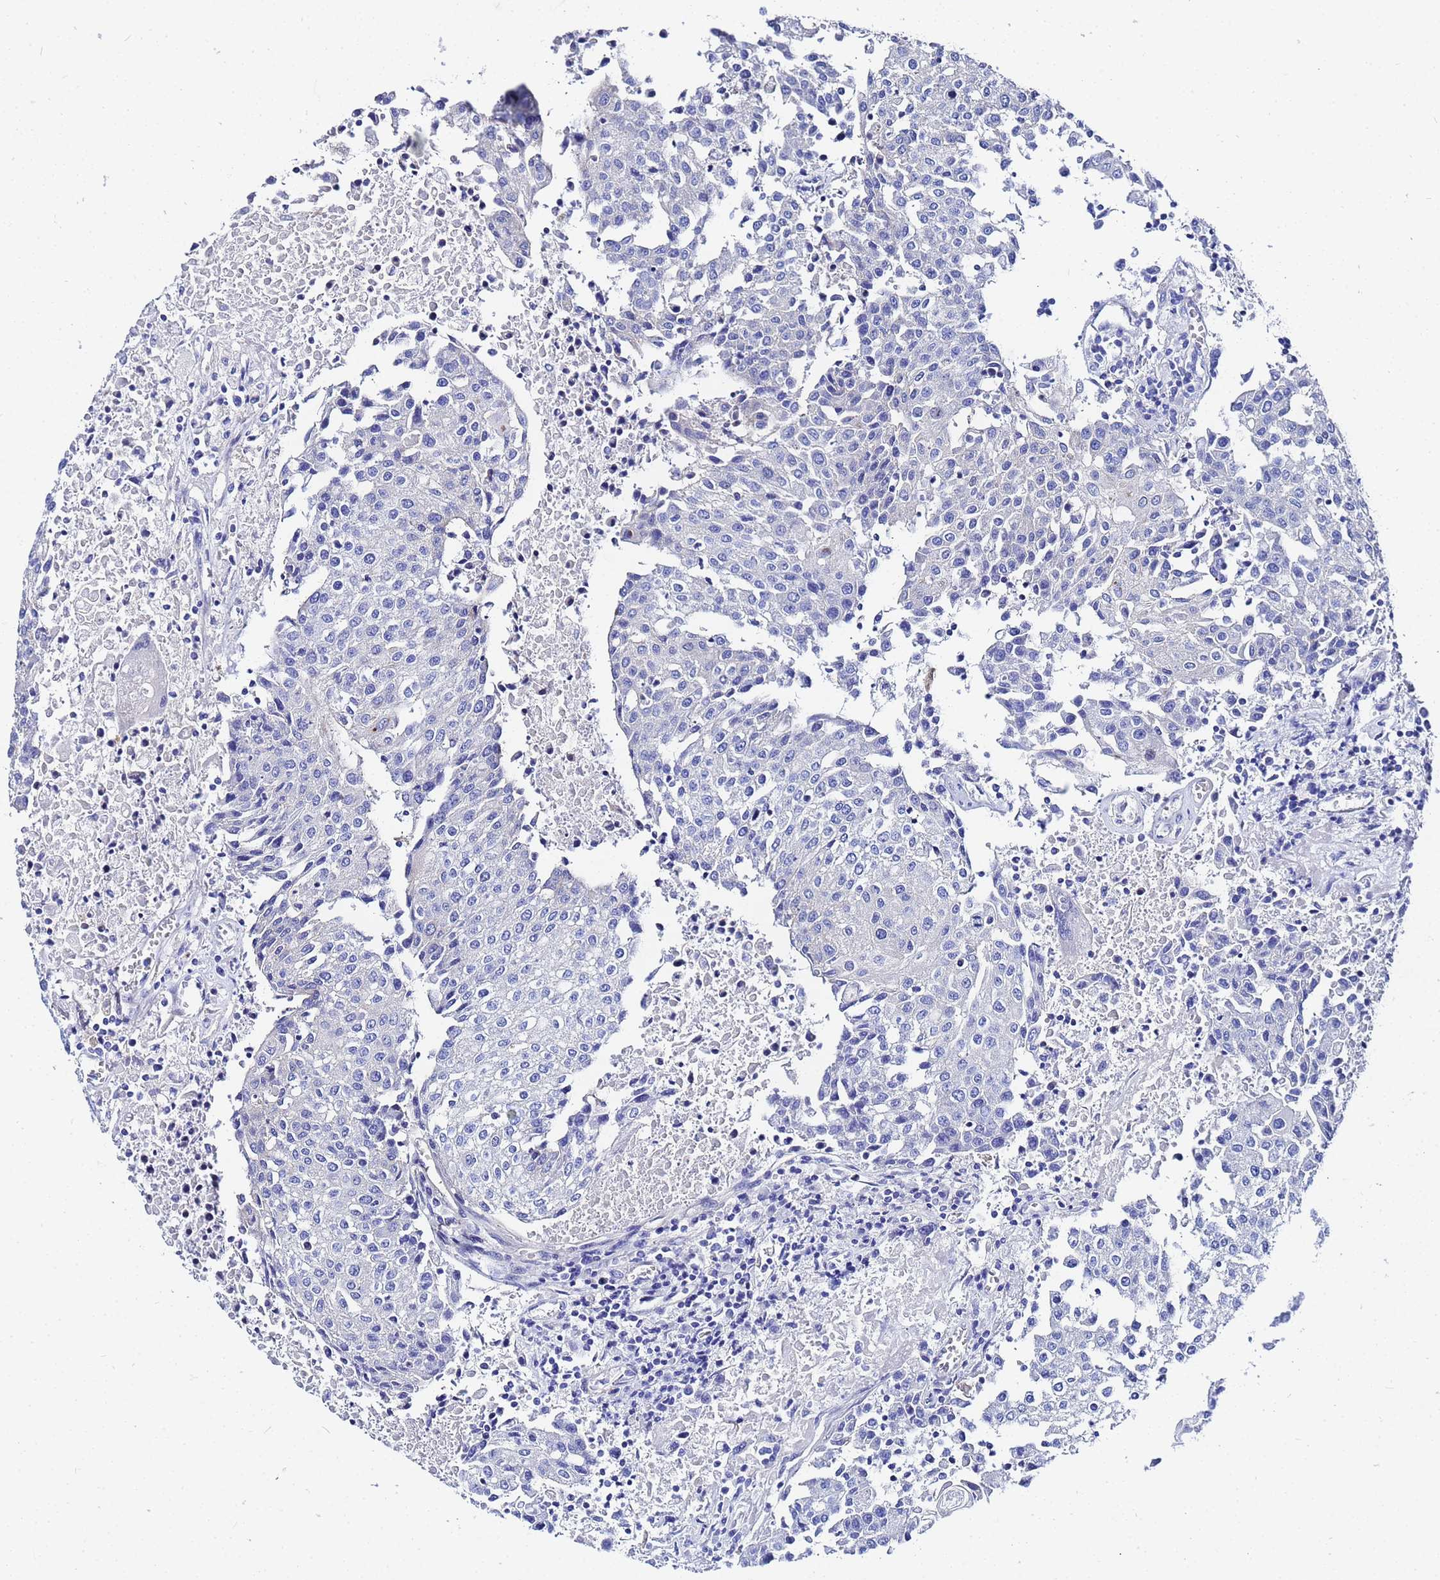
{"staining": {"intensity": "negative", "quantity": "none", "location": "none"}, "tissue": "urothelial cancer", "cell_type": "Tumor cells", "image_type": "cancer", "snomed": [{"axis": "morphology", "description": "Urothelial carcinoma, High grade"}, {"axis": "topography", "description": "Urinary bladder"}], "caption": "Immunohistochemical staining of human urothelial carcinoma (high-grade) exhibits no significant staining in tumor cells.", "gene": "RAB39B", "patient": {"sex": "female", "age": 85}}